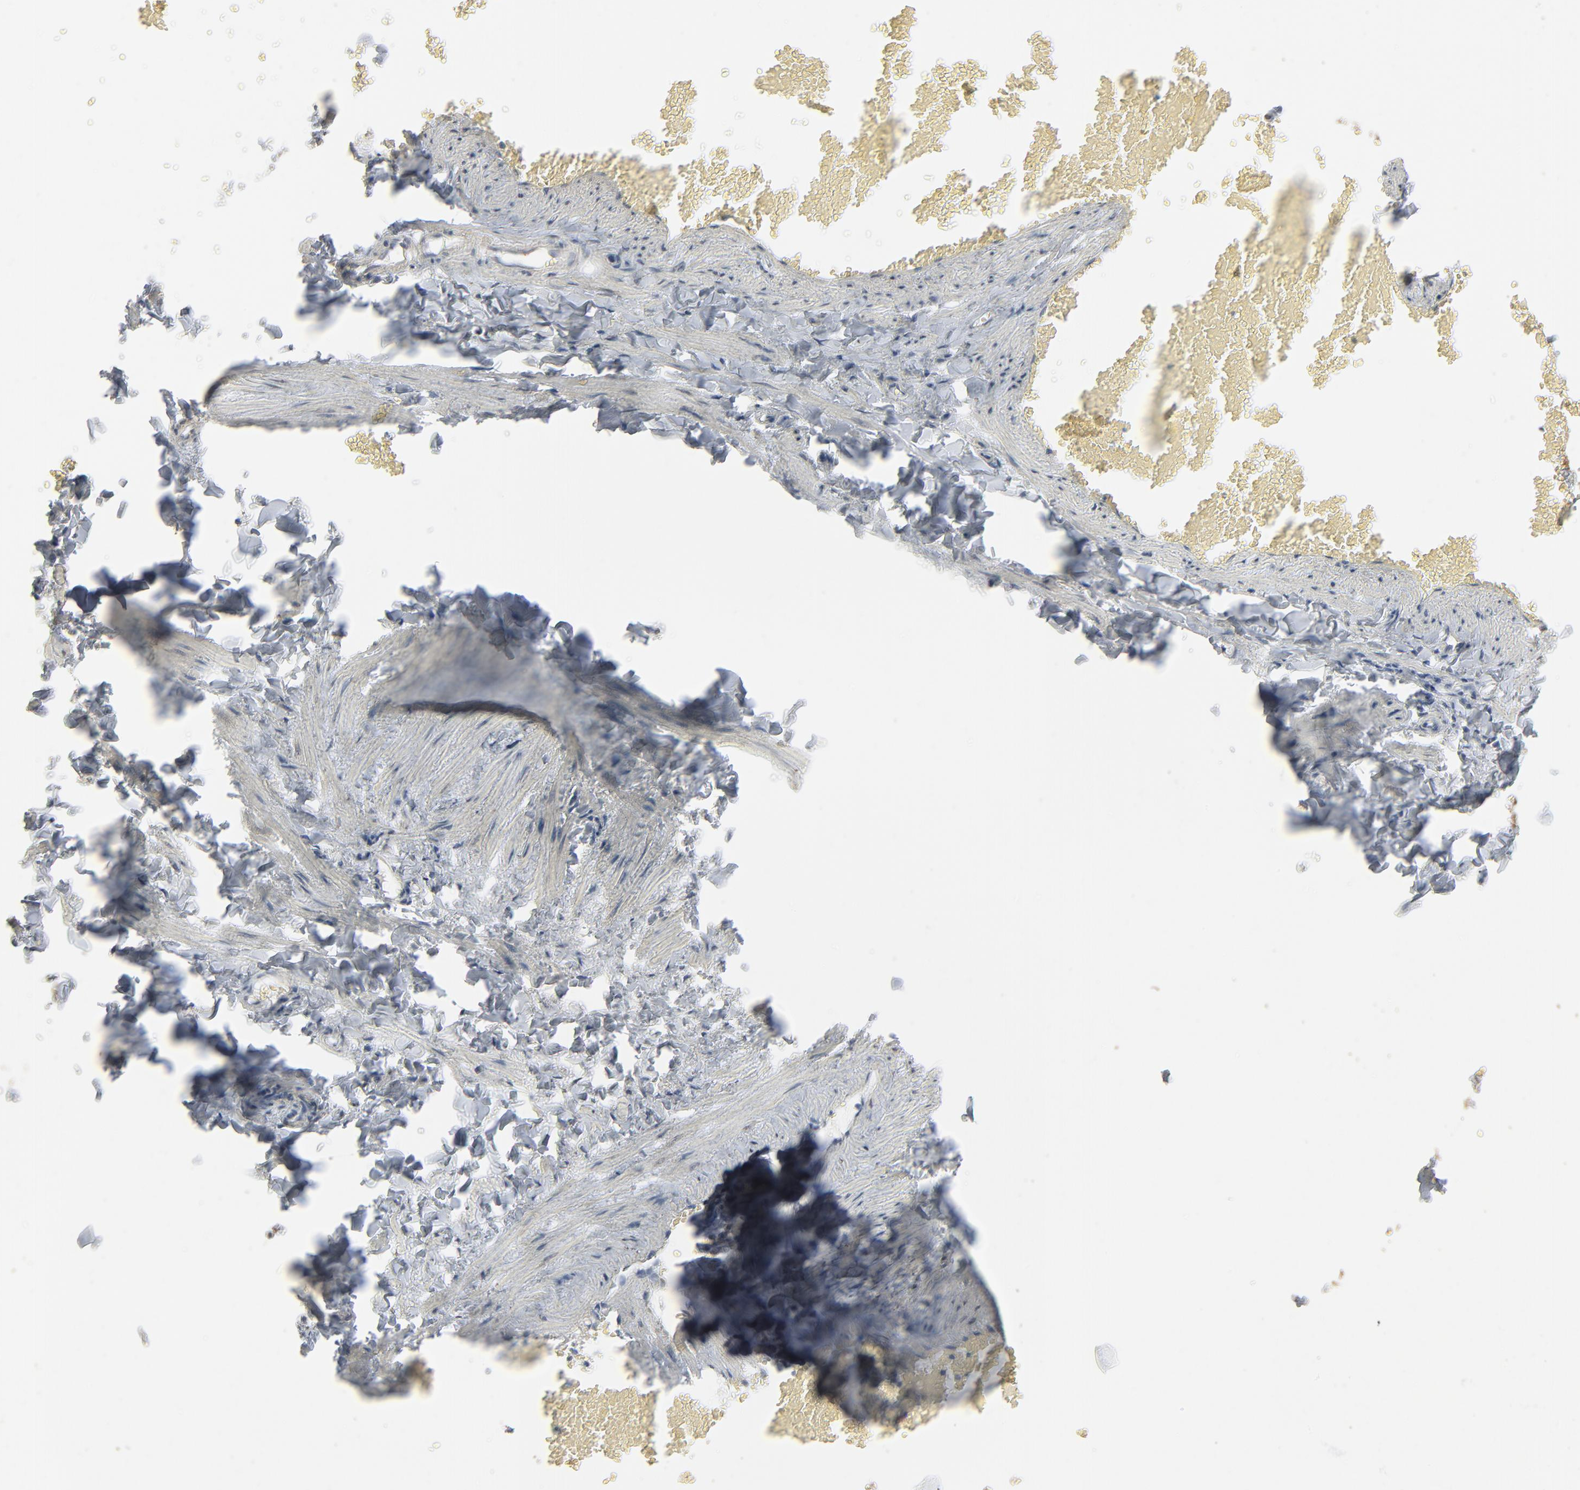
{"staining": {"intensity": "weak", "quantity": ">75%", "location": "cytoplasmic/membranous"}, "tissue": "adipose tissue", "cell_type": "Adipocytes", "image_type": "normal", "snomed": [{"axis": "morphology", "description": "Normal tissue, NOS"}, {"axis": "topography", "description": "Vascular tissue"}], "caption": "Benign adipose tissue reveals weak cytoplasmic/membranous expression in about >75% of adipocytes (DAB (3,3'-diaminobenzidine) IHC with brightfield microscopy, high magnification)..", "gene": "CCT5", "patient": {"sex": "male", "age": 41}}